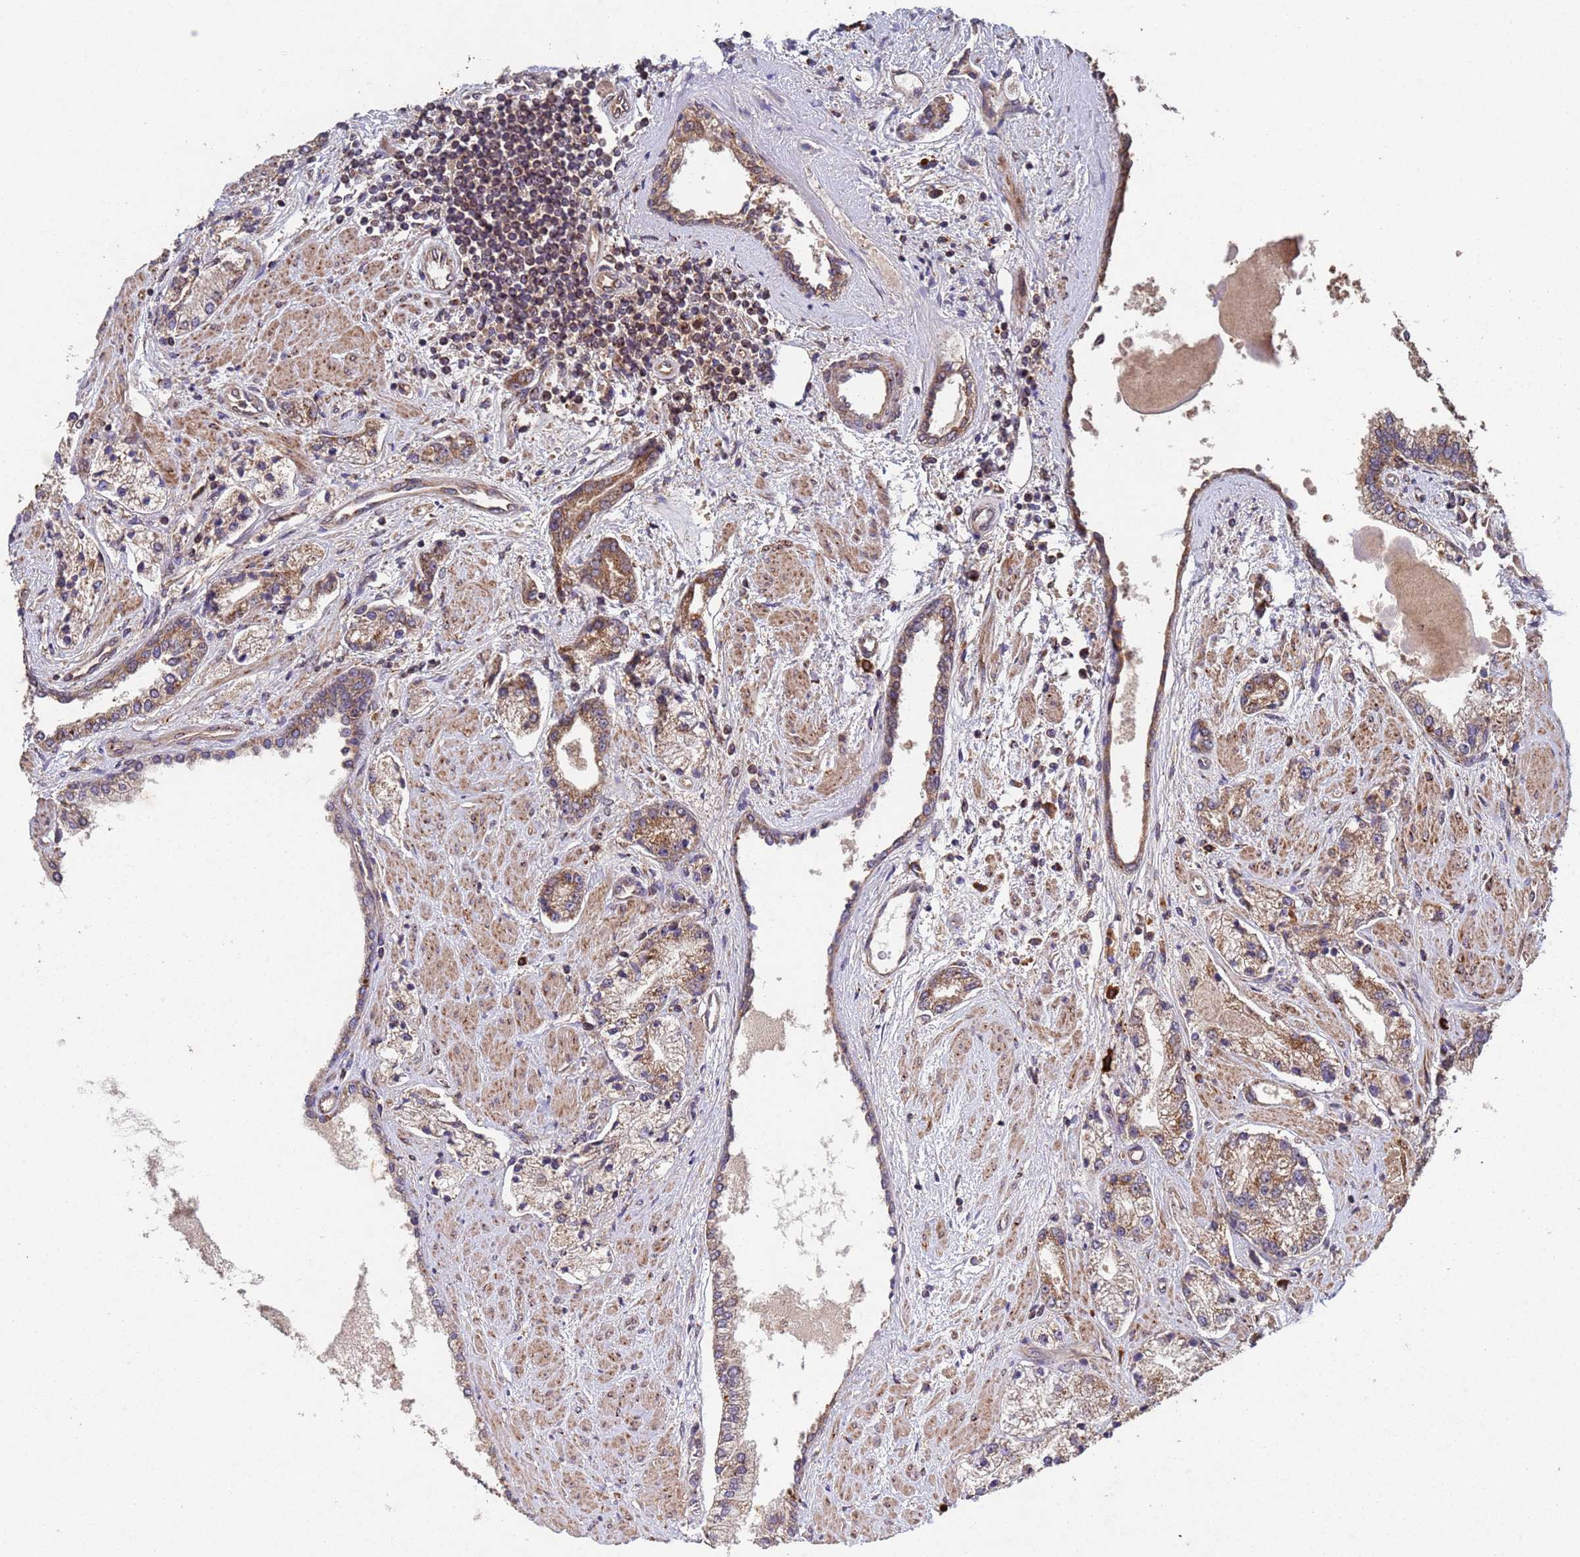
{"staining": {"intensity": "moderate", "quantity": ">75%", "location": "cytoplasmic/membranous"}, "tissue": "prostate cancer", "cell_type": "Tumor cells", "image_type": "cancer", "snomed": [{"axis": "morphology", "description": "Adenocarcinoma, High grade"}, {"axis": "topography", "description": "Prostate"}], "caption": "A high-resolution histopathology image shows IHC staining of prostate cancer, which exhibits moderate cytoplasmic/membranous positivity in about >75% of tumor cells.", "gene": "FASTKD1", "patient": {"sex": "male", "age": 67}}